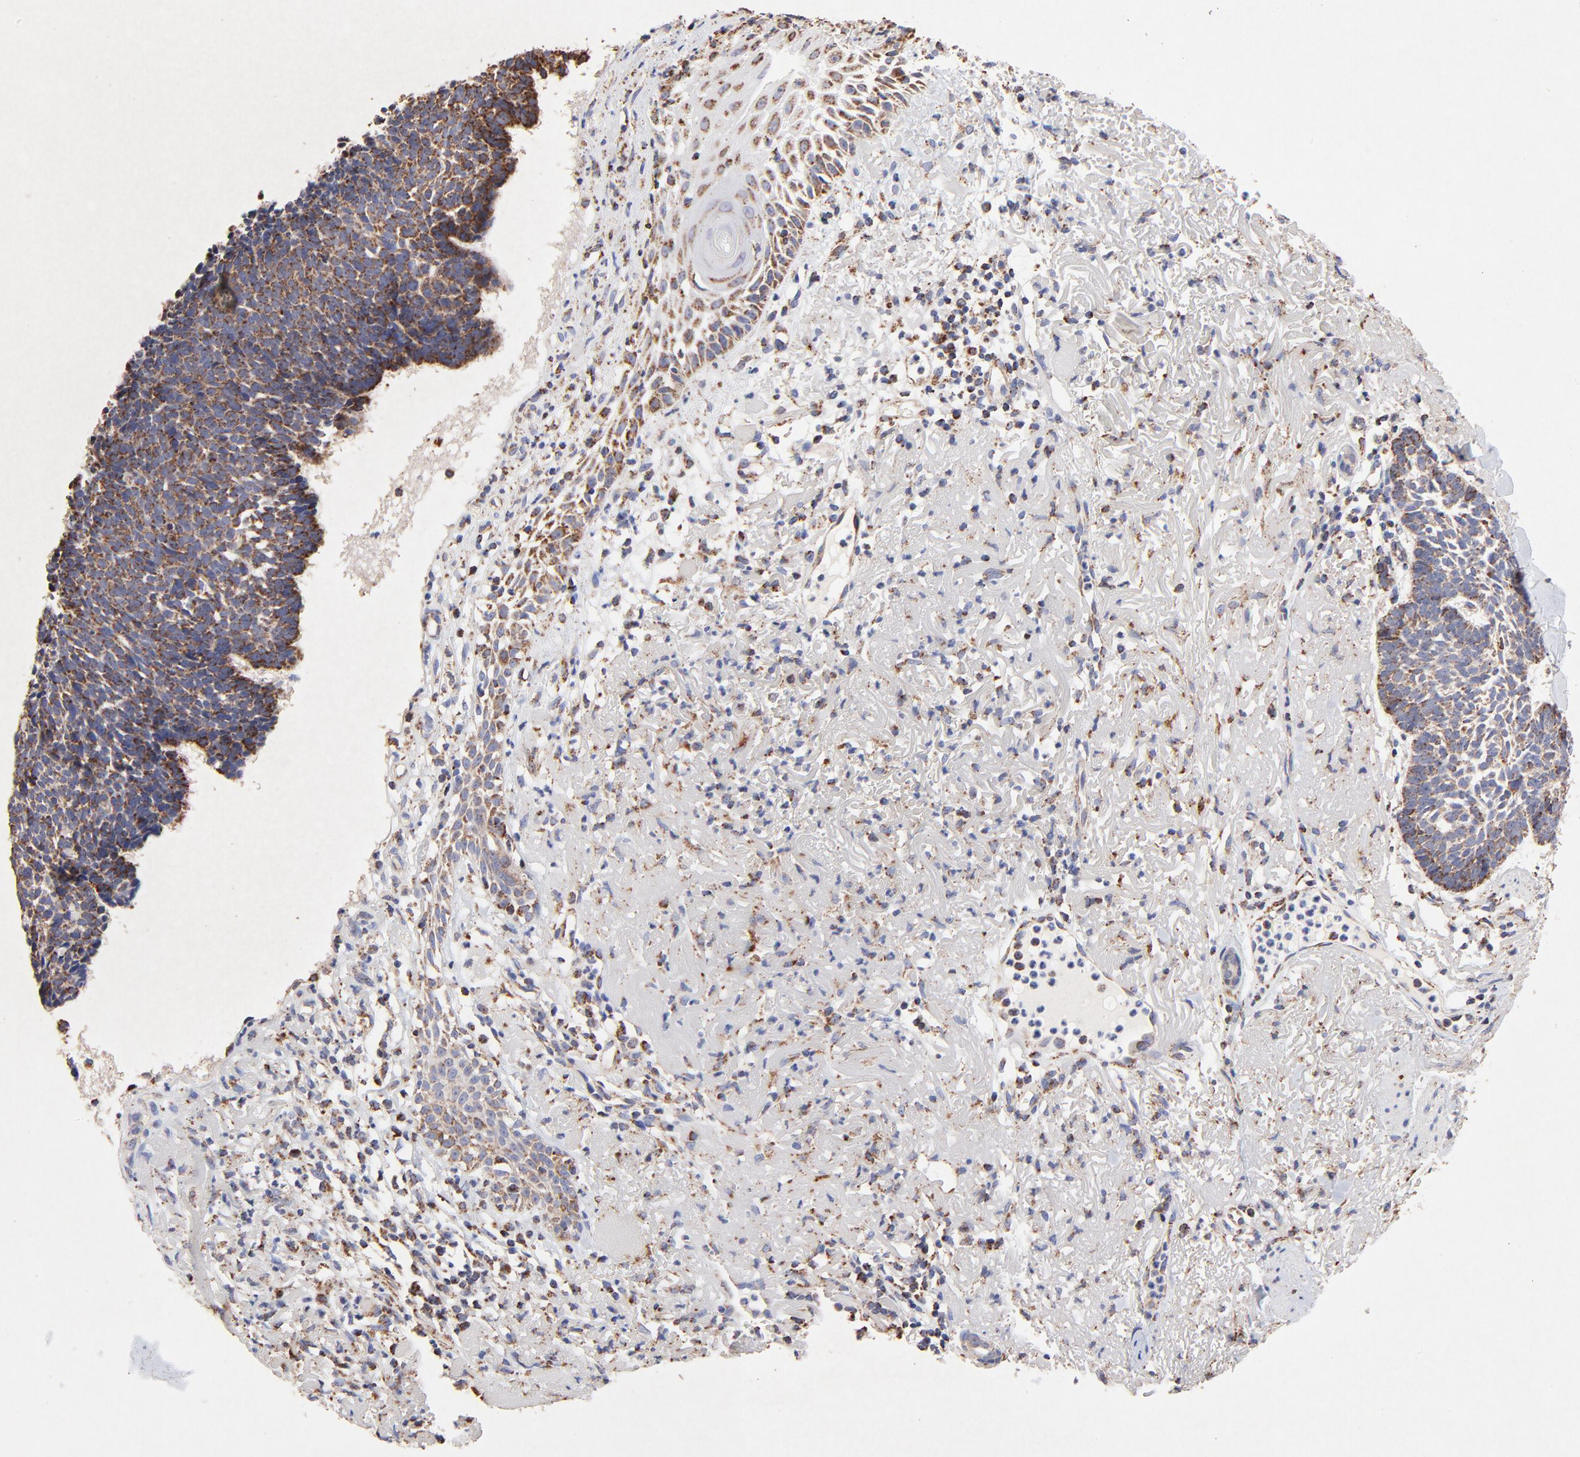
{"staining": {"intensity": "moderate", "quantity": ">75%", "location": "cytoplasmic/membranous"}, "tissue": "skin cancer", "cell_type": "Tumor cells", "image_type": "cancer", "snomed": [{"axis": "morphology", "description": "Basal cell carcinoma"}, {"axis": "topography", "description": "Skin"}], "caption": "Protein staining reveals moderate cytoplasmic/membranous expression in approximately >75% of tumor cells in skin cancer (basal cell carcinoma). (brown staining indicates protein expression, while blue staining denotes nuclei).", "gene": "SSBP1", "patient": {"sex": "female", "age": 87}}